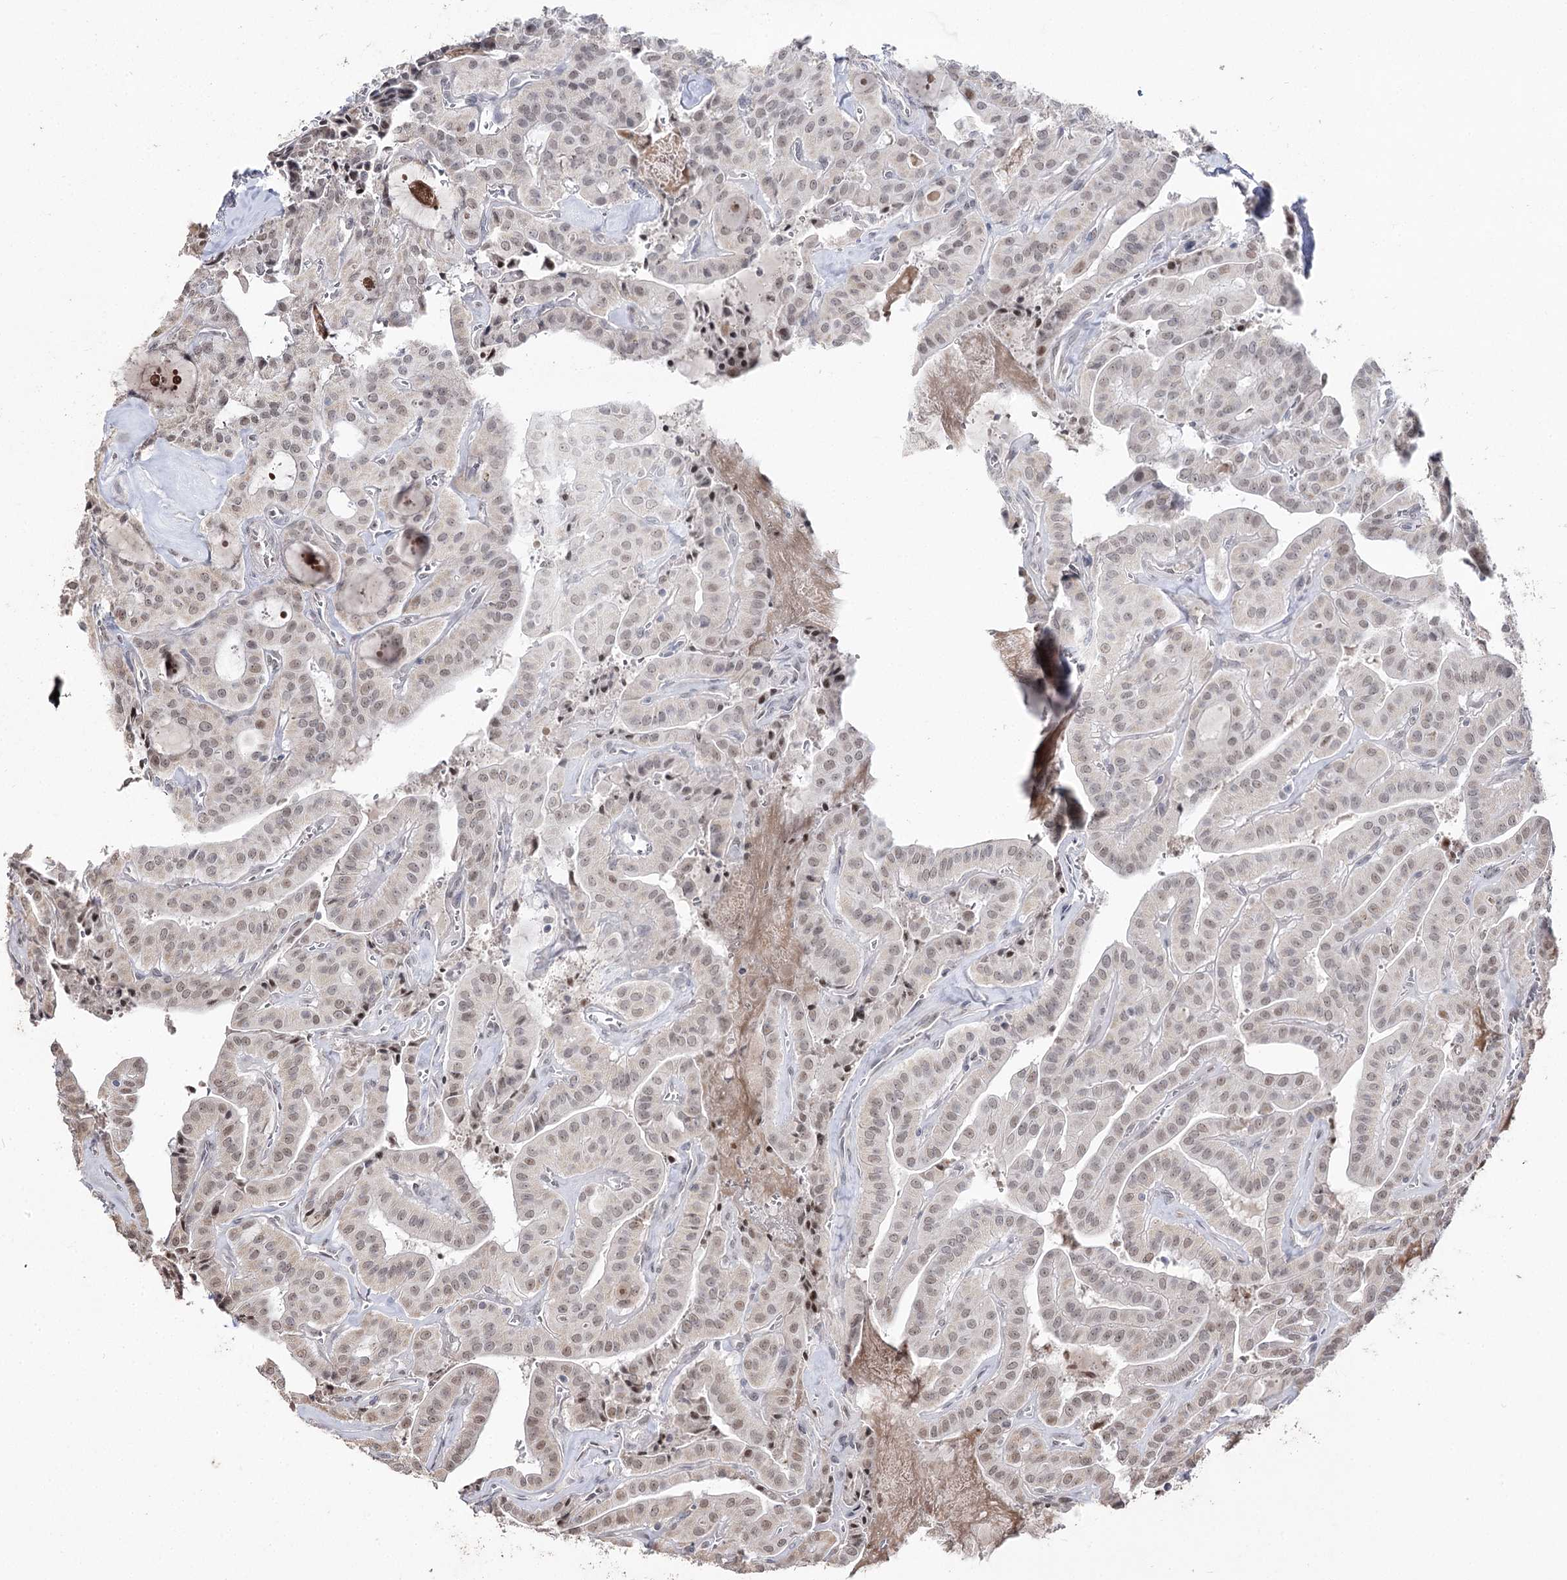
{"staining": {"intensity": "weak", "quantity": "<25%", "location": "nuclear"}, "tissue": "thyroid cancer", "cell_type": "Tumor cells", "image_type": "cancer", "snomed": [{"axis": "morphology", "description": "Papillary adenocarcinoma, NOS"}, {"axis": "topography", "description": "Thyroid gland"}], "caption": "IHC of human papillary adenocarcinoma (thyroid) reveals no expression in tumor cells.", "gene": "RUFY4", "patient": {"sex": "male", "age": 52}}